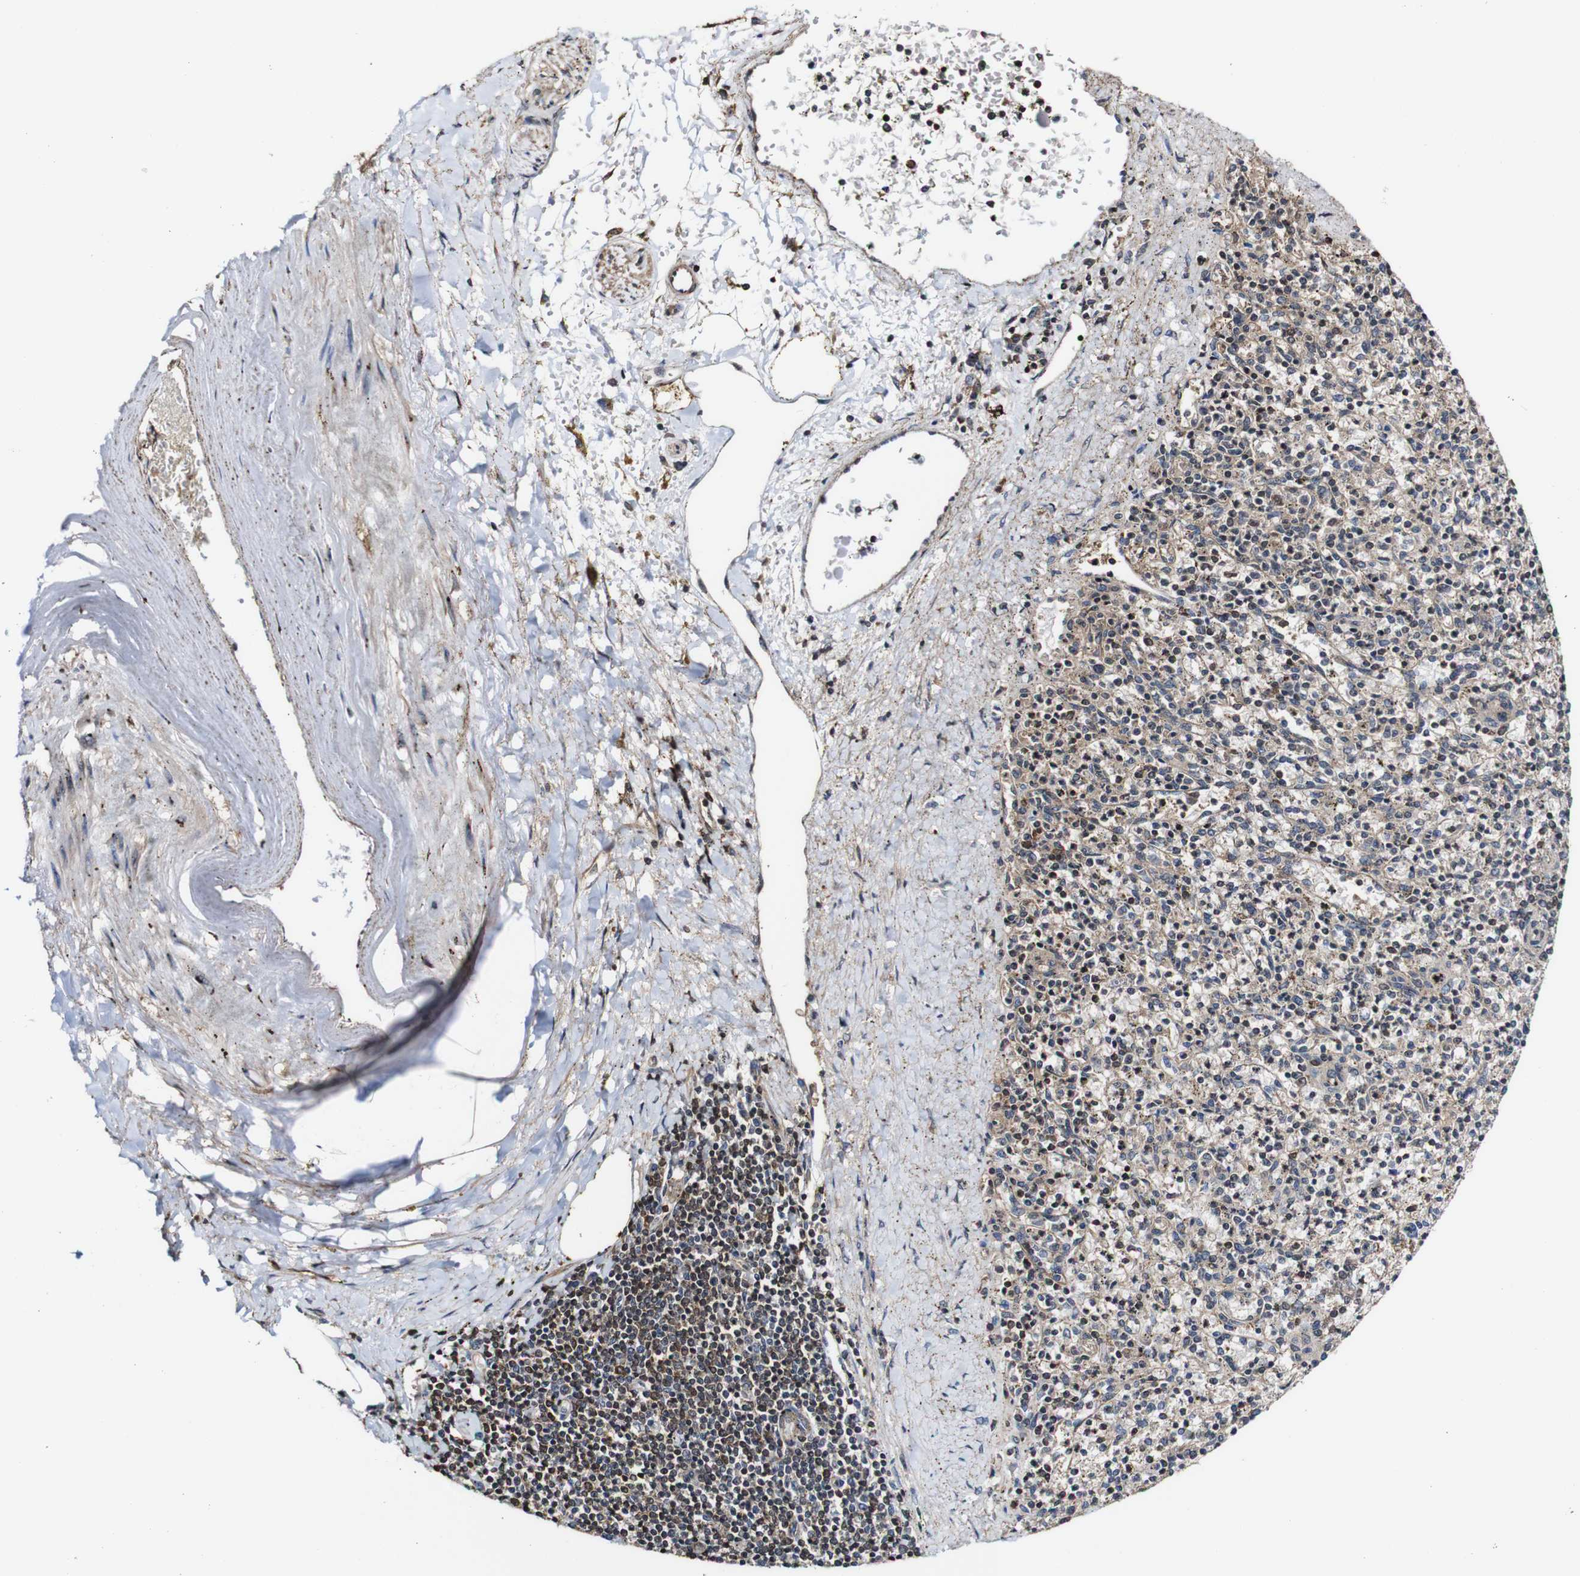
{"staining": {"intensity": "moderate", "quantity": ">75%", "location": "cytoplasmic/membranous"}, "tissue": "spleen", "cell_type": "Cells in red pulp", "image_type": "normal", "snomed": [{"axis": "morphology", "description": "Normal tissue, NOS"}, {"axis": "topography", "description": "Spleen"}], "caption": "The micrograph demonstrates staining of normal spleen, revealing moderate cytoplasmic/membranous protein expression (brown color) within cells in red pulp. Nuclei are stained in blue.", "gene": "PTPRR", "patient": {"sex": "male", "age": 72}}